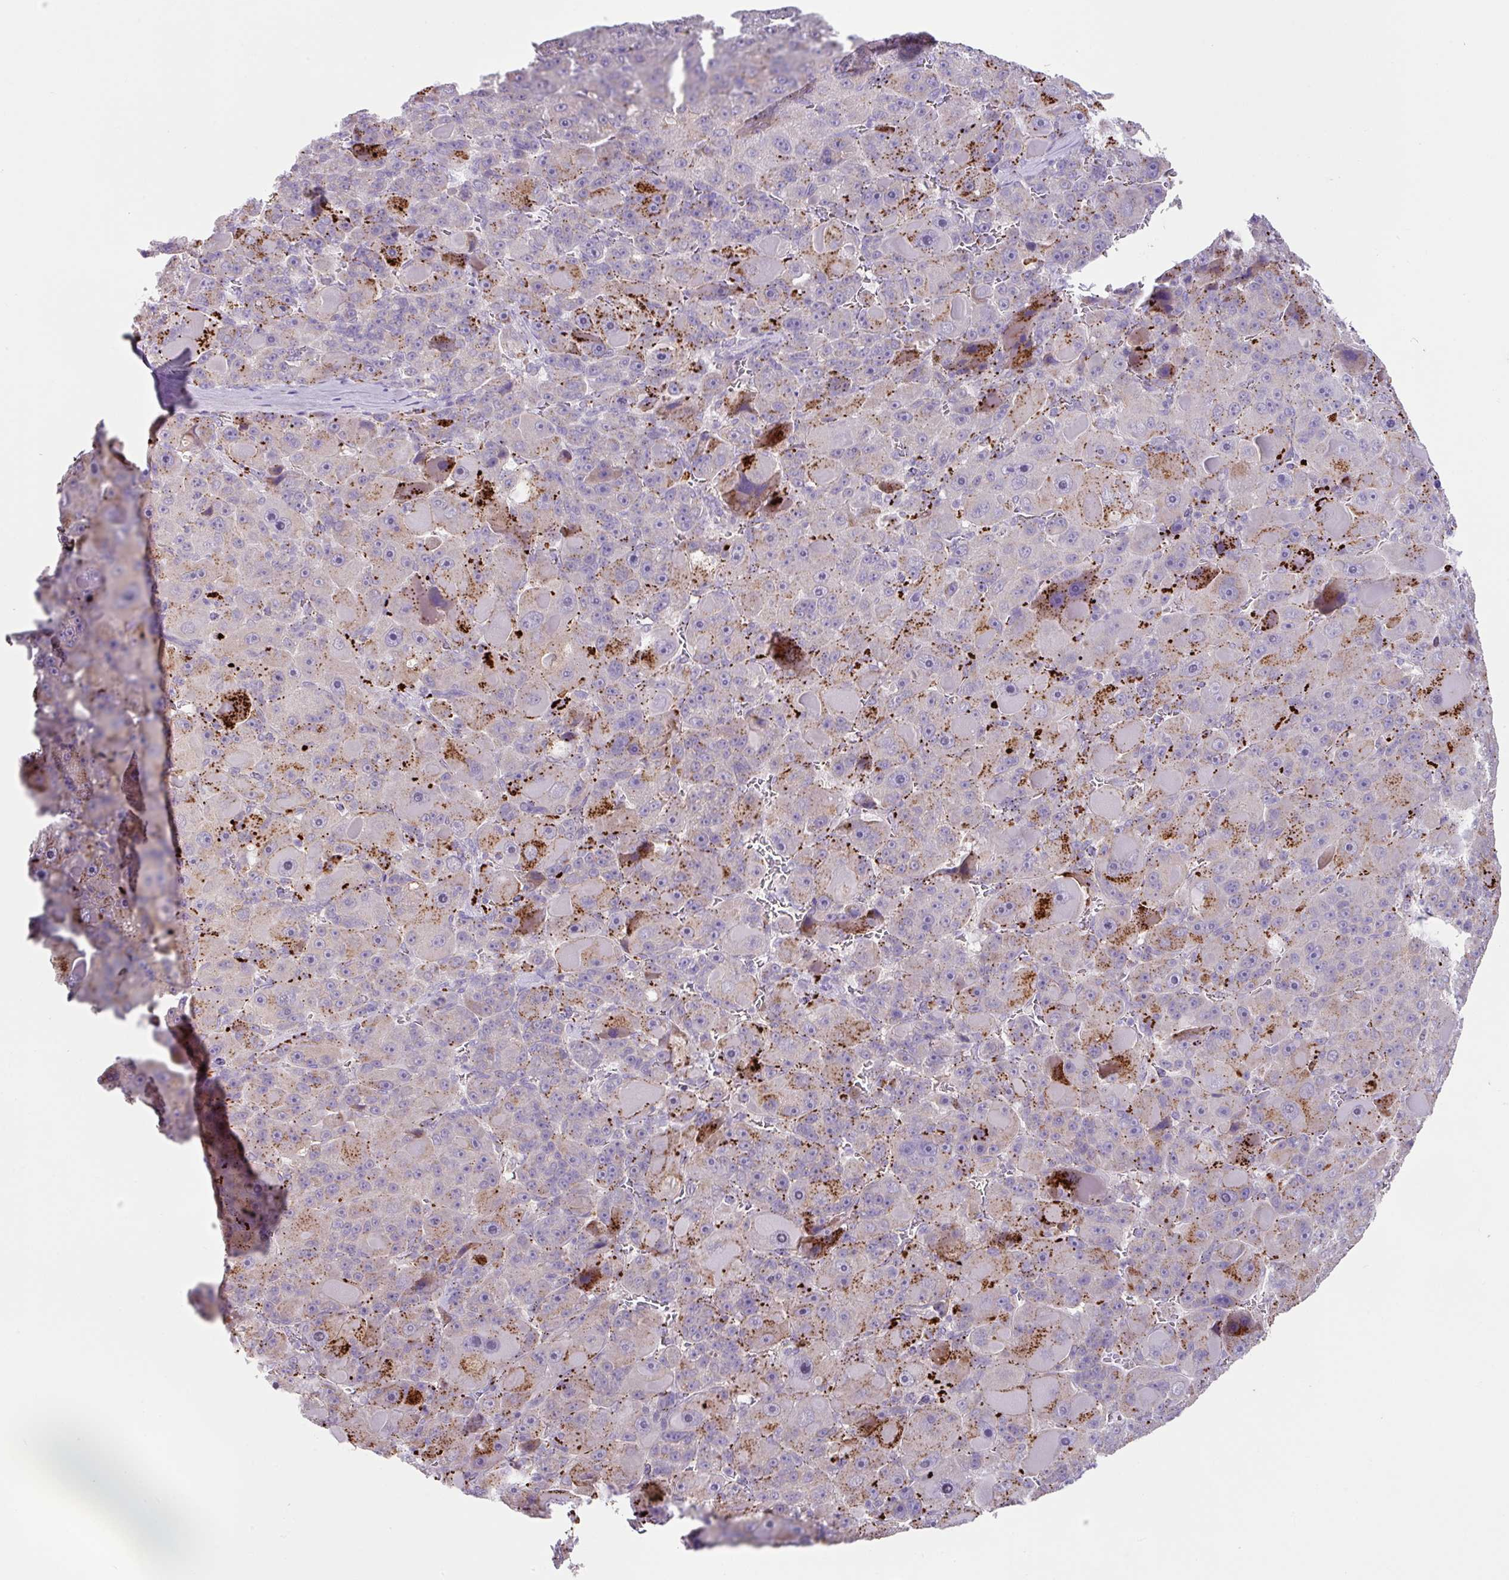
{"staining": {"intensity": "strong", "quantity": "<25%", "location": "cytoplasmic/membranous"}, "tissue": "liver cancer", "cell_type": "Tumor cells", "image_type": "cancer", "snomed": [{"axis": "morphology", "description": "Carcinoma, Hepatocellular, NOS"}, {"axis": "topography", "description": "Liver"}], "caption": "Liver cancer (hepatocellular carcinoma) stained with immunohistochemistry displays strong cytoplasmic/membranous positivity in about <25% of tumor cells. Using DAB (3,3'-diaminobenzidine) (brown) and hematoxylin (blue) stains, captured at high magnification using brightfield microscopy.", "gene": "PLEKHH3", "patient": {"sex": "male", "age": 76}}